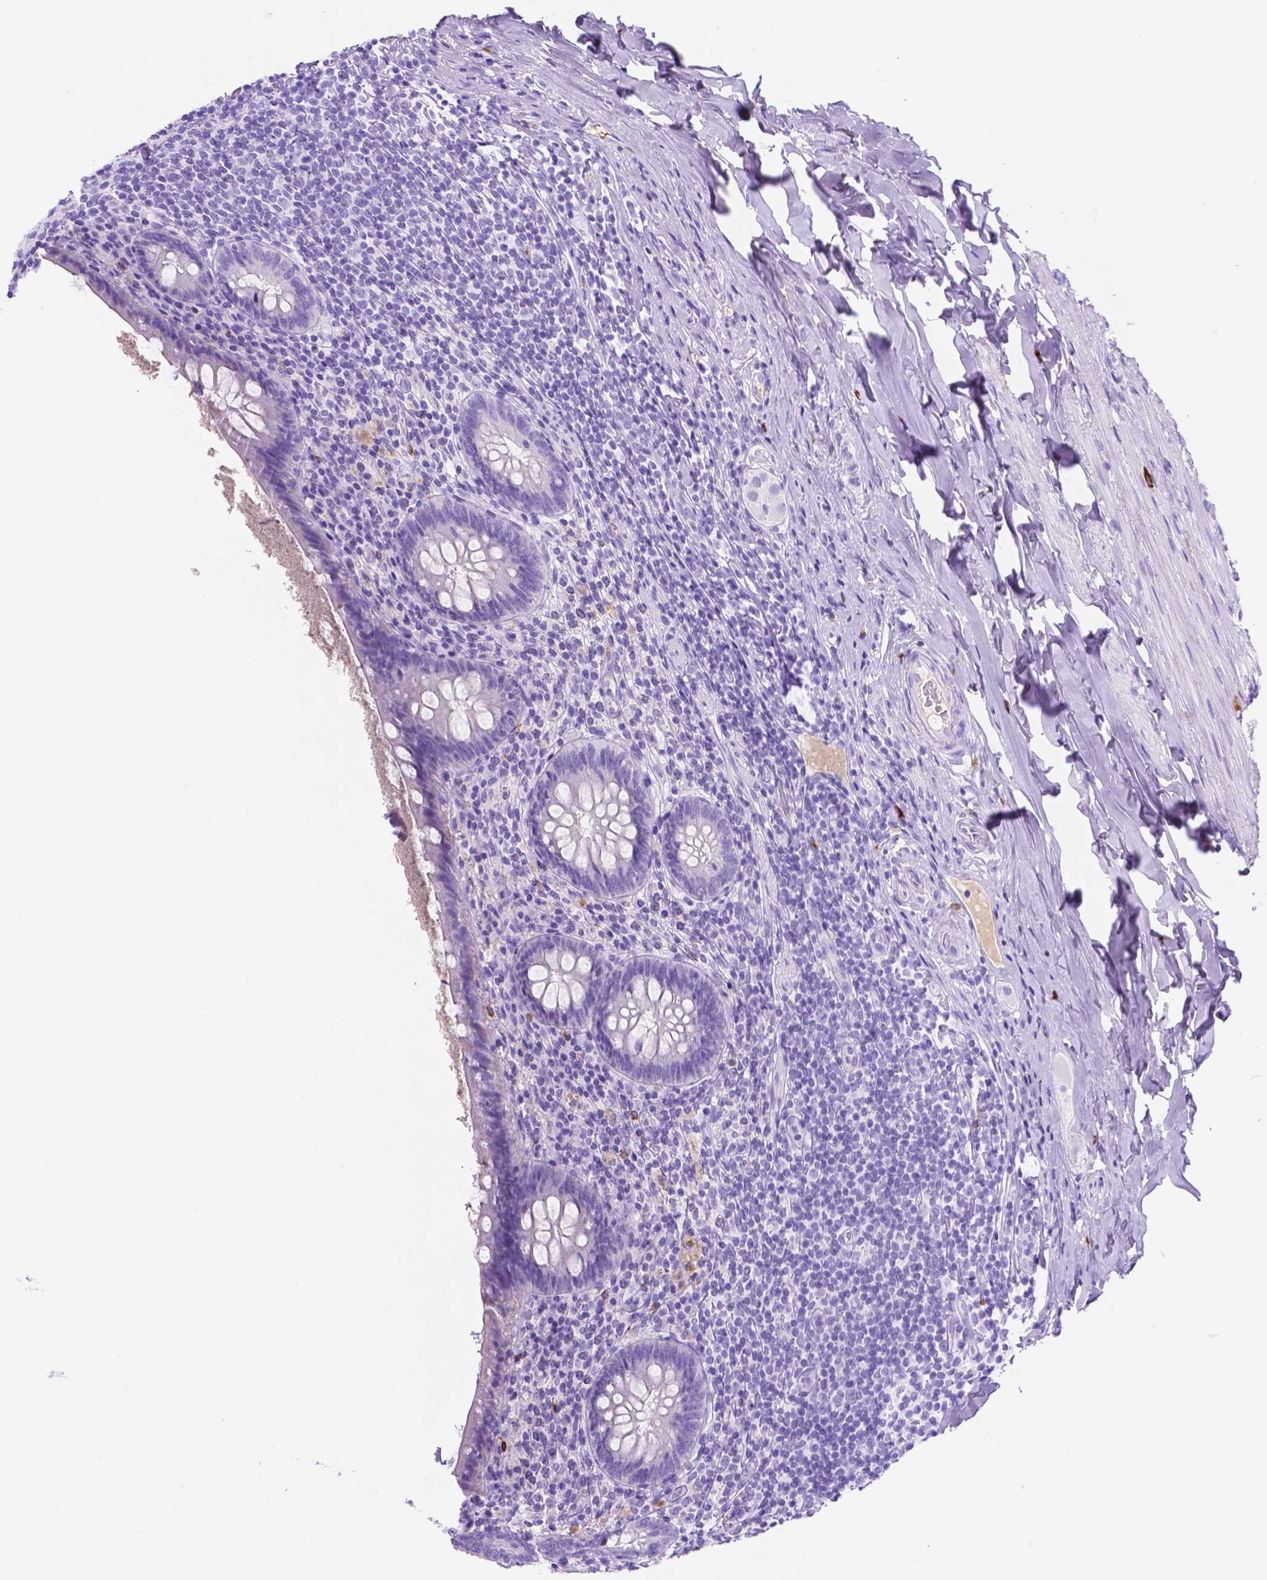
{"staining": {"intensity": "negative", "quantity": "none", "location": "none"}, "tissue": "appendix", "cell_type": "Glandular cells", "image_type": "normal", "snomed": [{"axis": "morphology", "description": "Normal tissue, NOS"}, {"axis": "topography", "description": "Appendix"}], "caption": "Immunohistochemistry (IHC) micrograph of normal human appendix stained for a protein (brown), which shows no staining in glandular cells. (DAB (3,3'-diaminobenzidine) IHC visualized using brightfield microscopy, high magnification).", "gene": "FOXB2", "patient": {"sex": "male", "age": 47}}